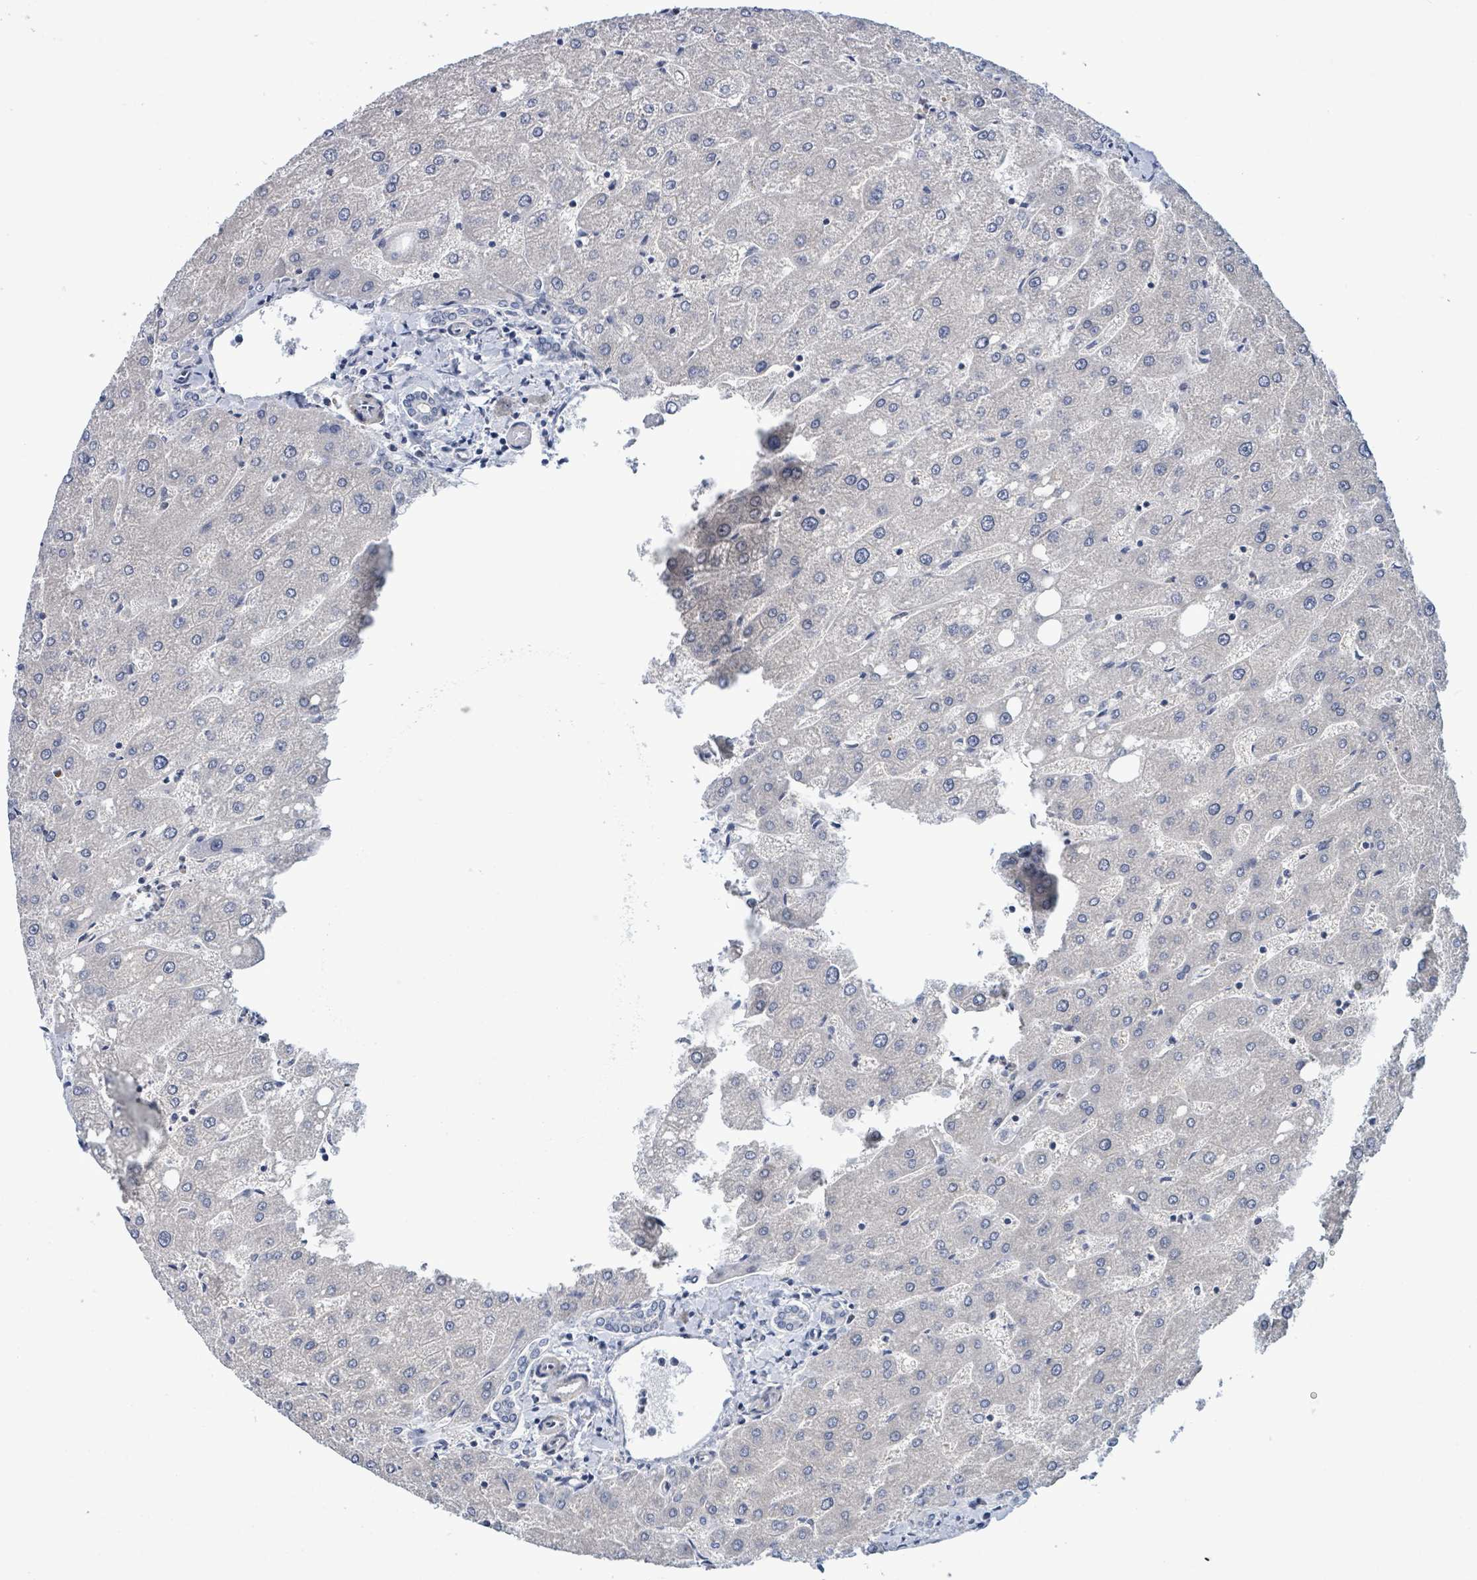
{"staining": {"intensity": "negative", "quantity": "none", "location": "none"}, "tissue": "liver", "cell_type": "Cholangiocytes", "image_type": "normal", "snomed": [{"axis": "morphology", "description": "Normal tissue, NOS"}, {"axis": "topography", "description": "Liver"}], "caption": "An immunohistochemistry (IHC) photomicrograph of unremarkable liver is shown. There is no staining in cholangiocytes of liver.", "gene": "C9orf152", "patient": {"sex": "male", "age": 67}}